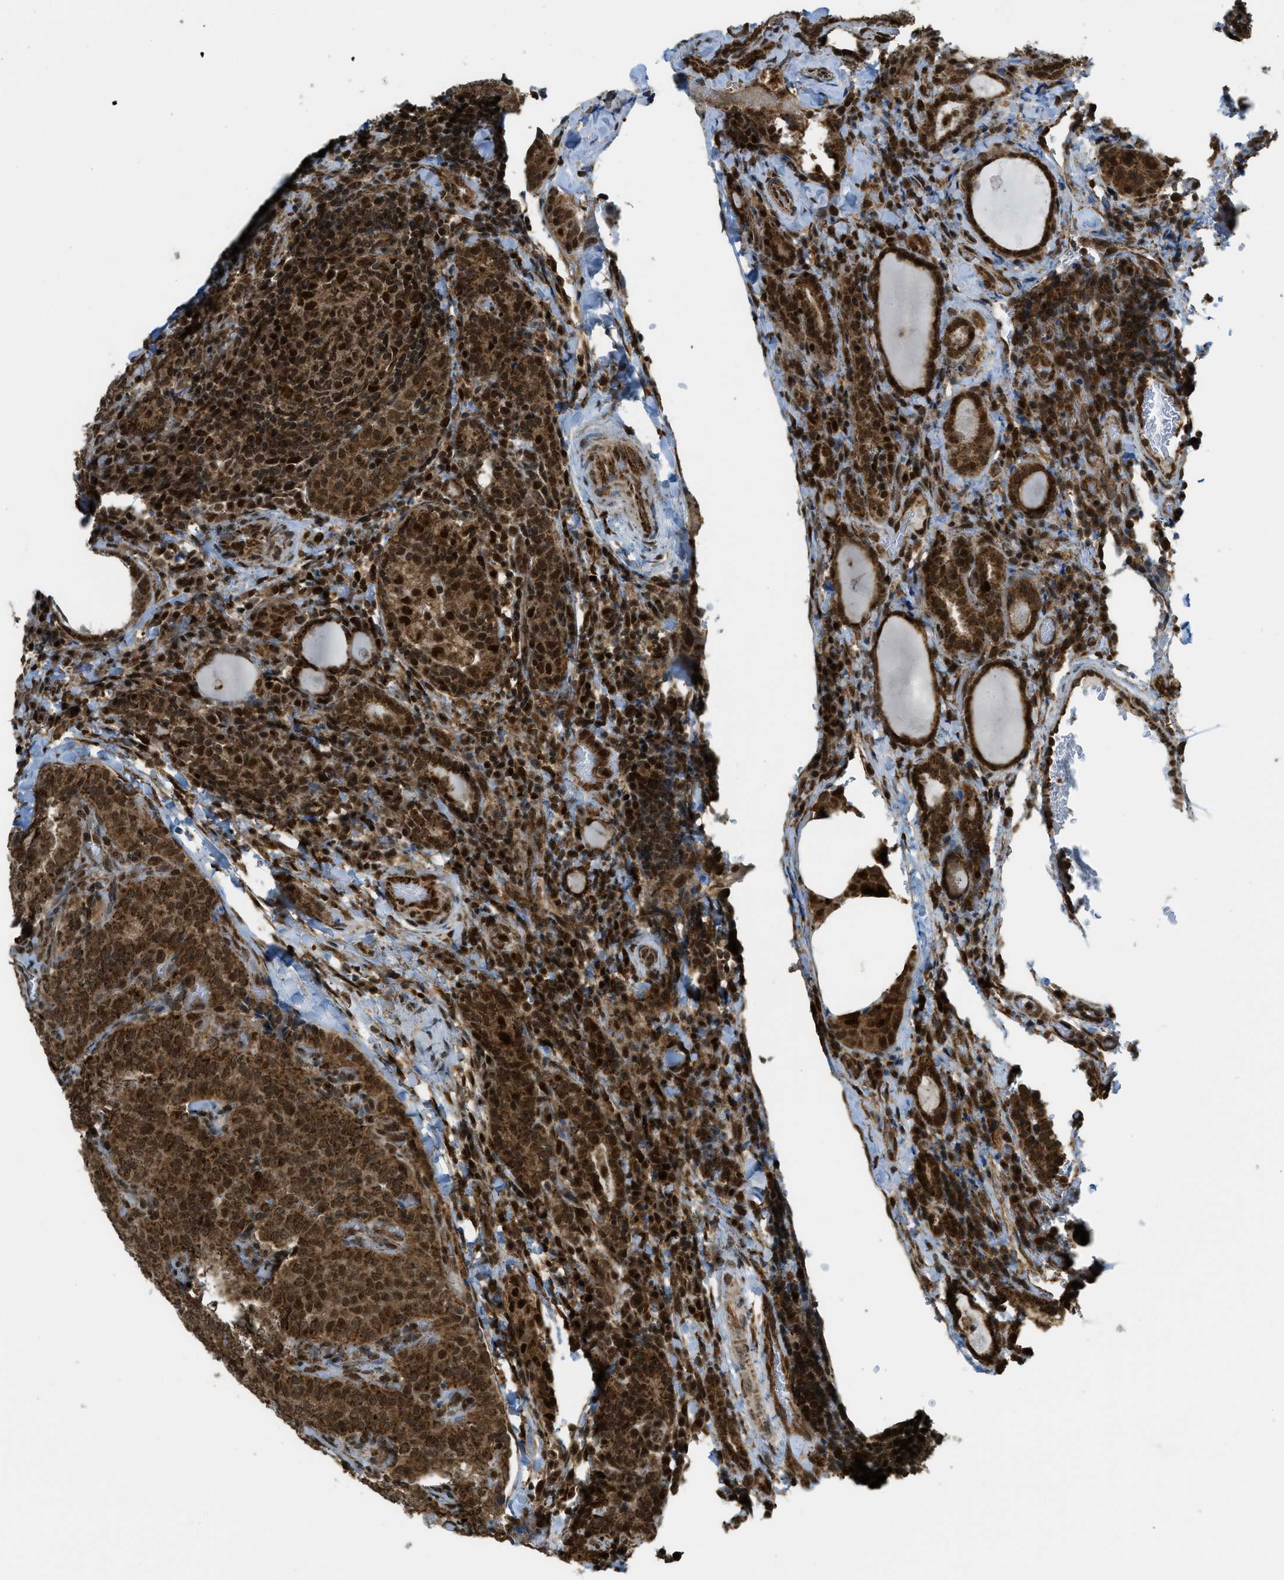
{"staining": {"intensity": "strong", "quantity": ">75%", "location": "cytoplasmic/membranous,nuclear"}, "tissue": "thyroid cancer", "cell_type": "Tumor cells", "image_type": "cancer", "snomed": [{"axis": "morphology", "description": "Normal tissue, NOS"}, {"axis": "morphology", "description": "Papillary adenocarcinoma, NOS"}, {"axis": "topography", "description": "Thyroid gland"}], "caption": "Tumor cells display high levels of strong cytoplasmic/membranous and nuclear positivity in approximately >75% of cells in thyroid cancer (papillary adenocarcinoma). The staining was performed using DAB to visualize the protein expression in brown, while the nuclei were stained in blue with hematoxylin (Magnification: 20x).", "gene": "TNPO1", "patient": {"sex": "female", "age": 30}}